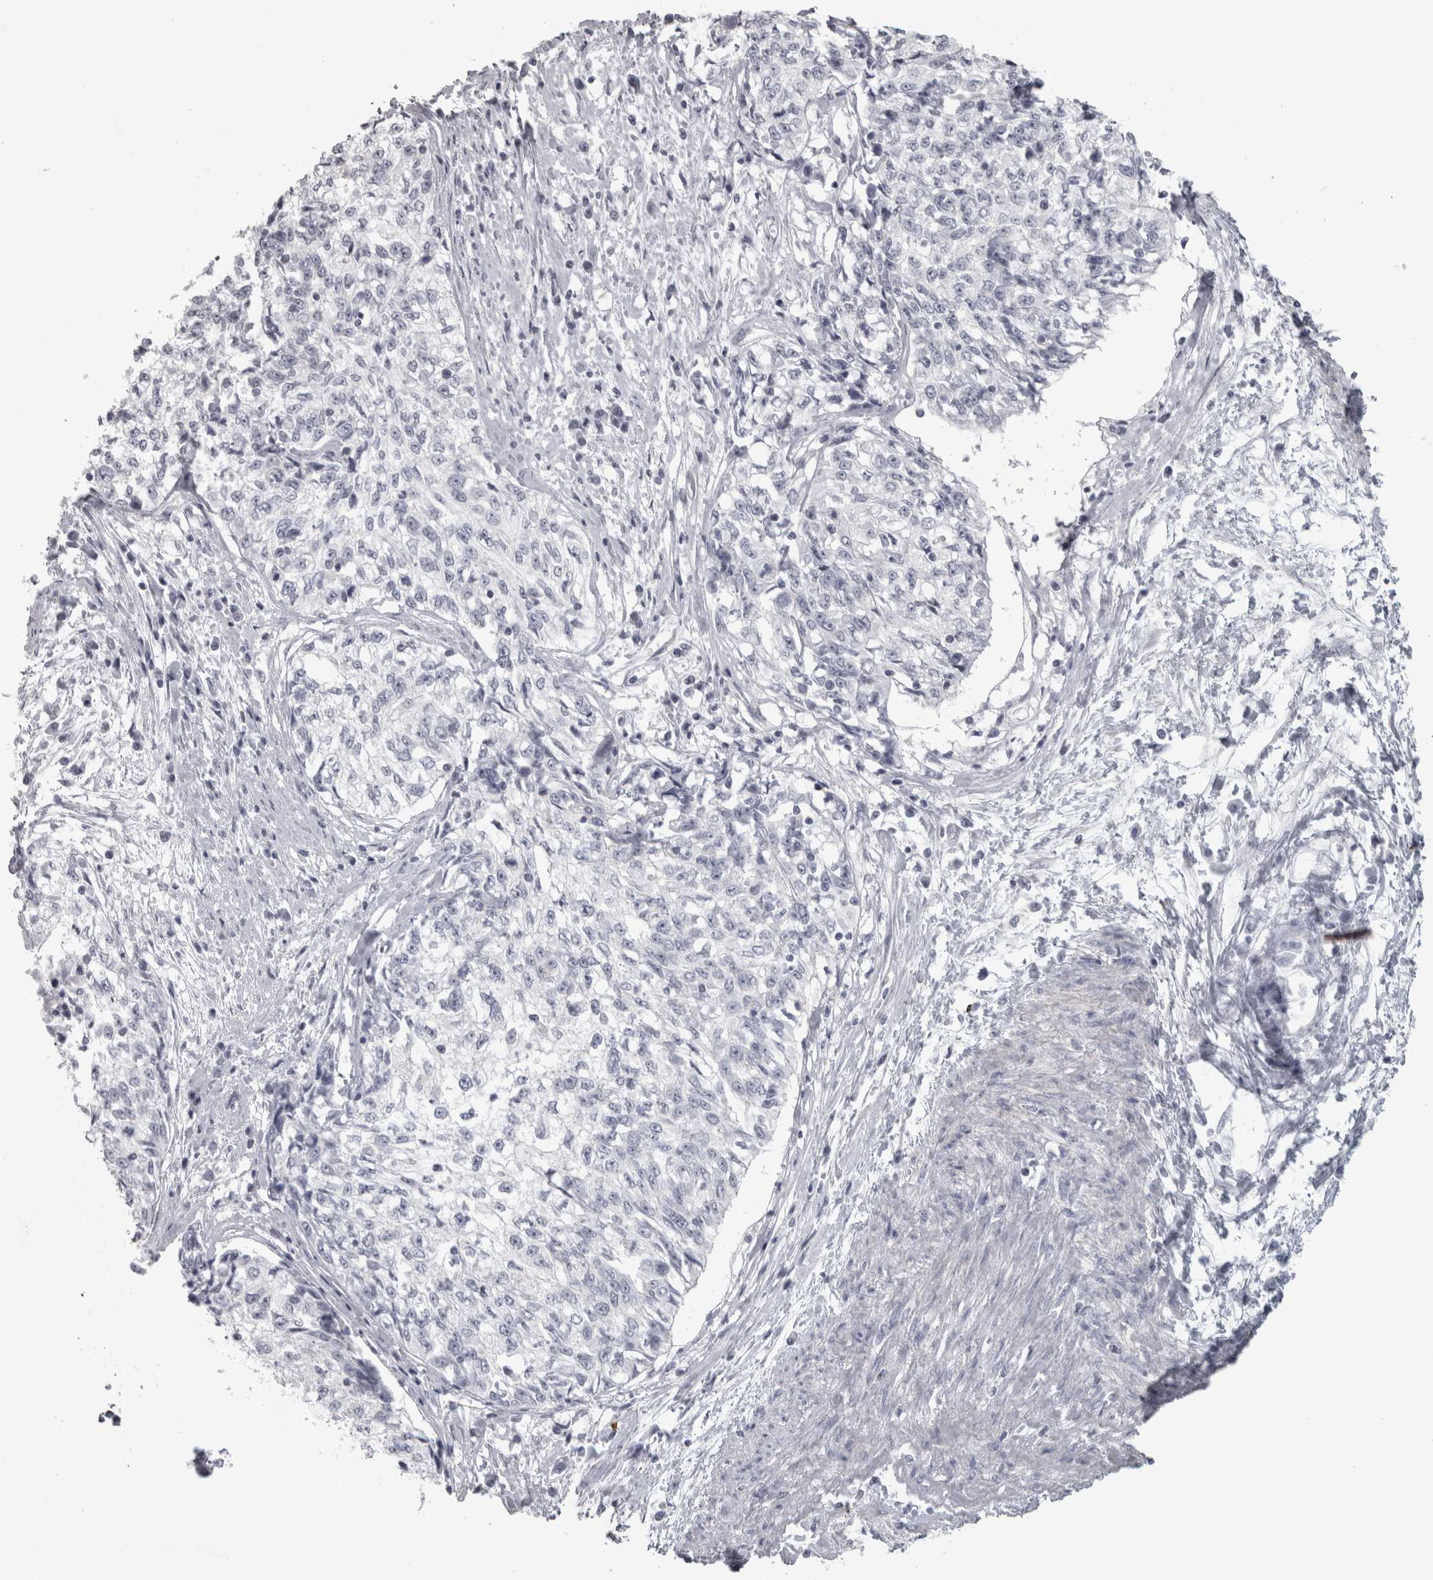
{"staining": {"intensity": "negative", "quantity": "none", "location": "none"}, "tissue": "cervical cancer", "cell_type": "Tumor cells", "image_type": "cancer", "snomed": [{"axis": "morphology", "description": "Squamous cell carcinoma, NOS"}, {"axis": "topography", "description": "Cervix"}], "caption": "Immunohistochemical staining of human cervical cancer displays no significant positivity in tumor cells. (Brightfield microscopy of DAB immunohistochemistry (IHC) at high magnification).", "gene": "PPP1R12B", "patient": {"sex": "female", "age": 57}}